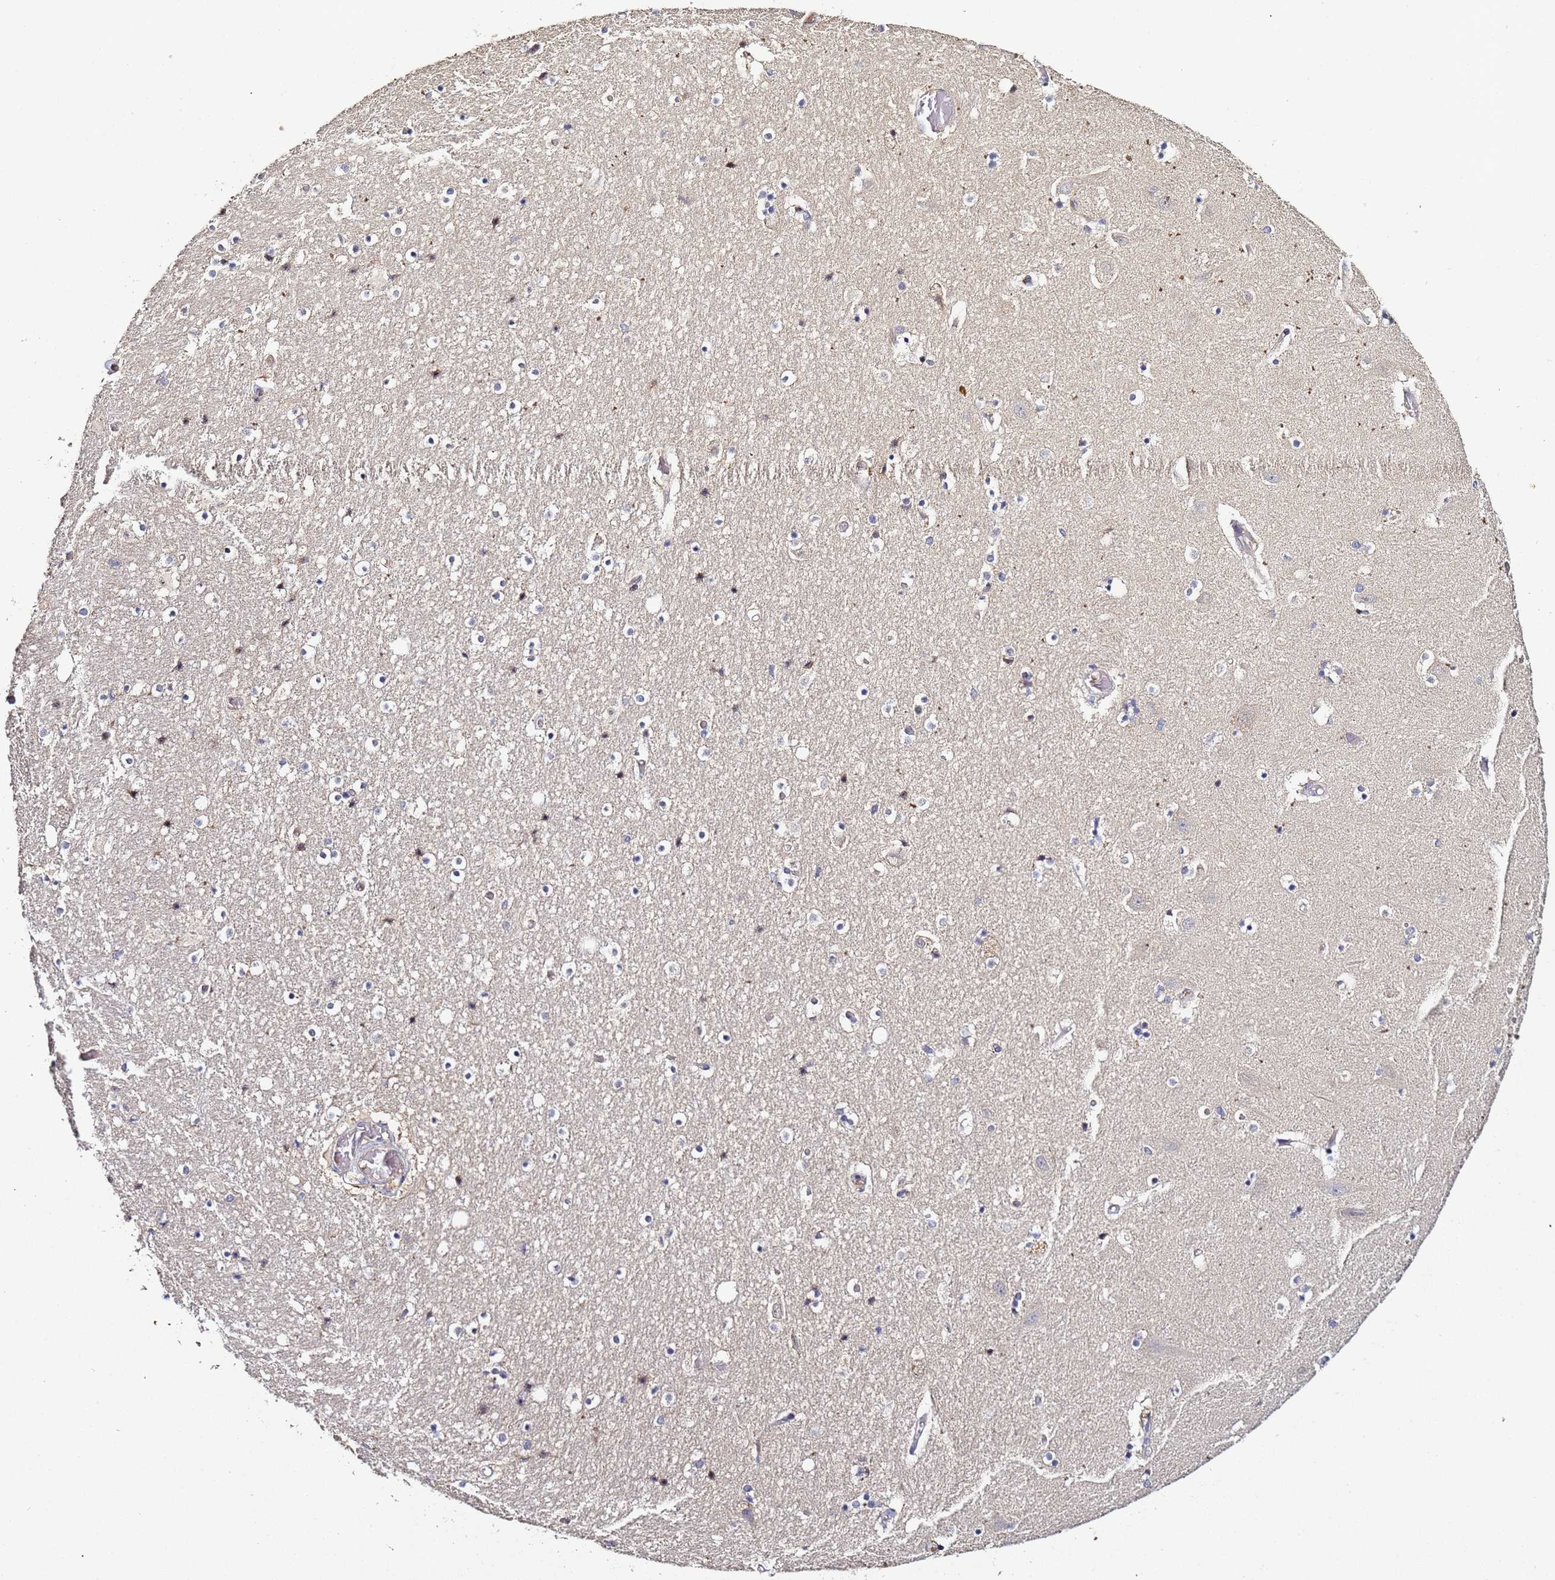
{"staining": {"intensity": "weak", "quantity": "<25%", "location": "nuclear"}, "tissue": "hippocampus", "cell_type": "Glial cells", "image_type": "normal", "snomed": [{"axis": "morphology", "description": "Normal tissue, NOS"}, {"axis": "topography", "description": "Hippocampus"}], "caption": "This is an immunohistochemistry micrograph of benign hippocampus. There is no staining in glial cells.", "gene": "OSER1", "patient": {"sex": "female", "age": 52}}